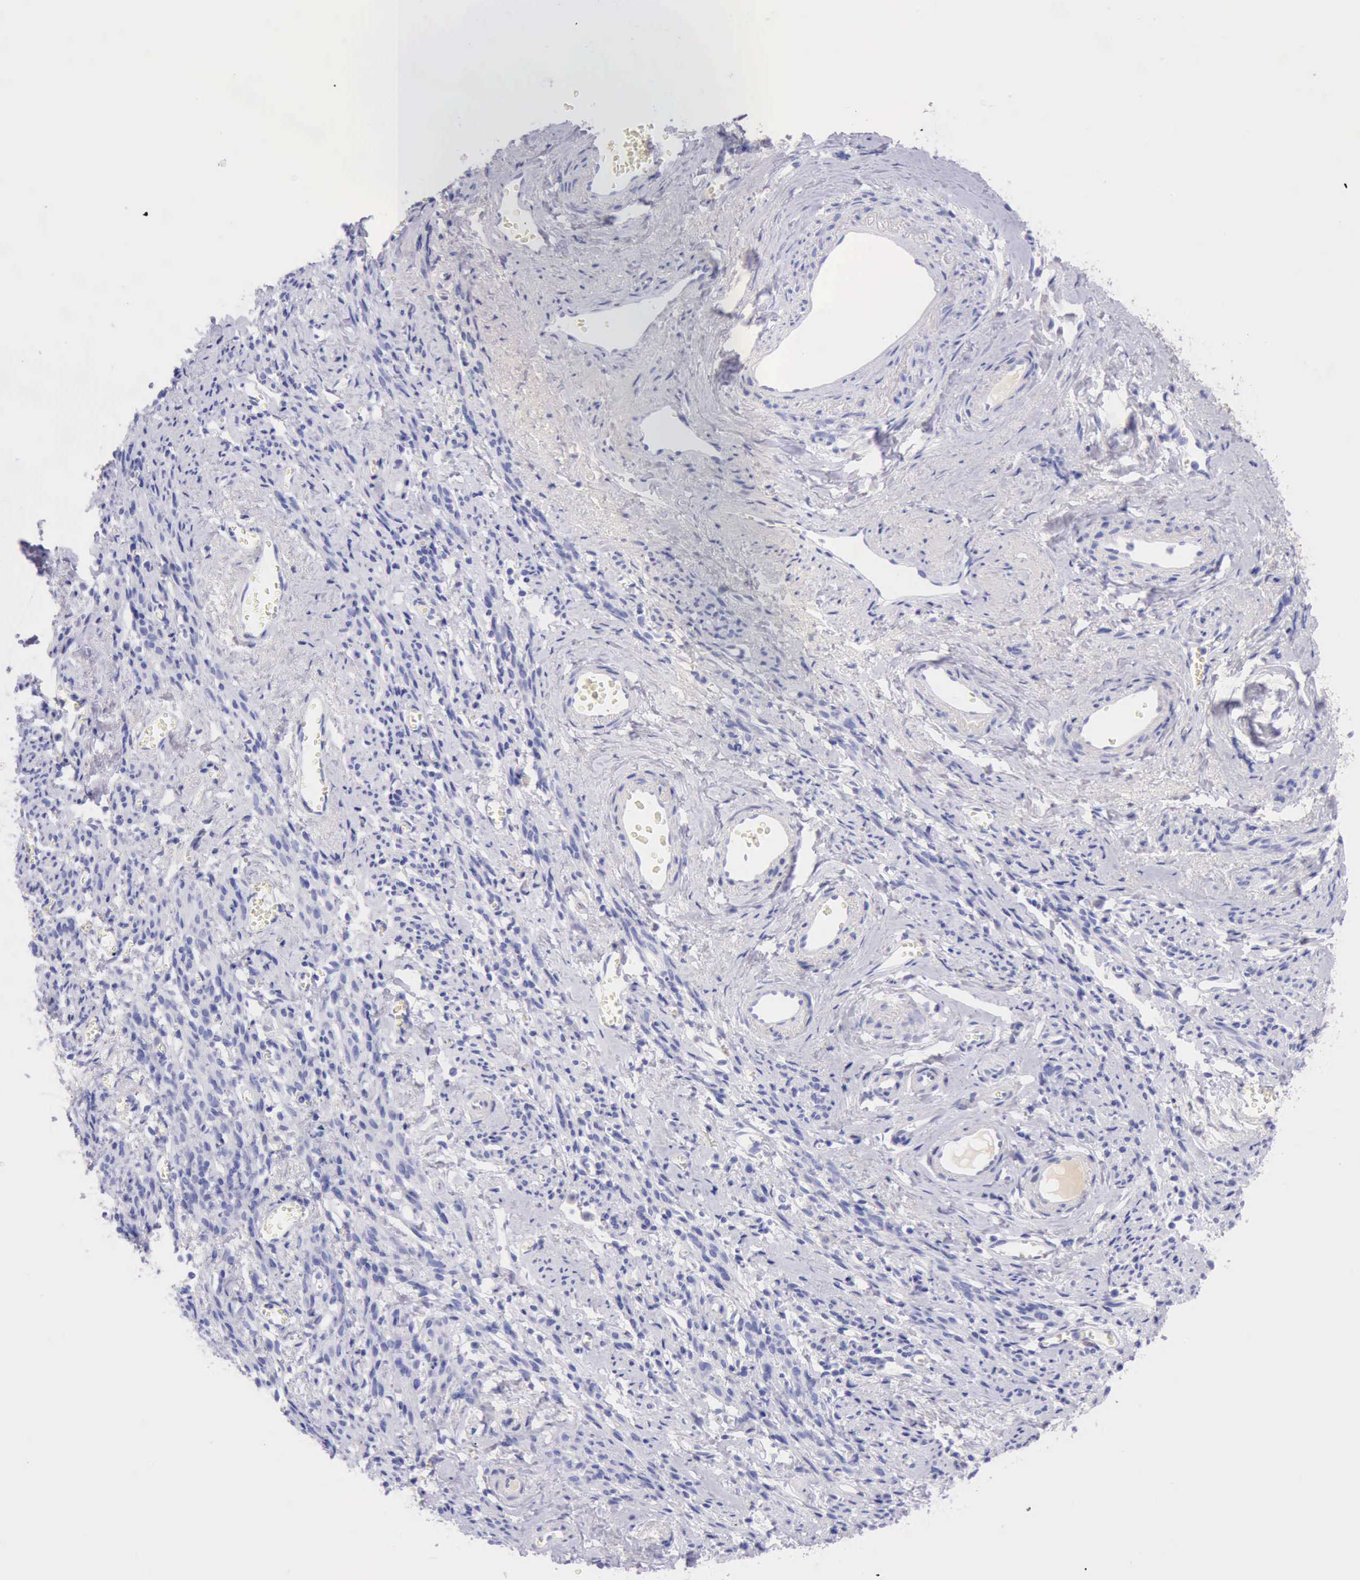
{"staining": {"intensity": "negative", "quantity": "none", "location": "none"}, "tissue": "endometrial cancer", "cell_type": "Tumor cells", "image_type": "cancer", "snomed": [{"axis": "morphology", "description": "Adenocarcinoma, NOS"}, {"axis": "topography", "description": "Endometrium"}], "caption": "Tumor cells show no significant staining in adenocarcinoma (endometrial). (DAB IHC, high magnification).", "gene": "KRT8", "patient": {"sex": "female", "age": 75}}